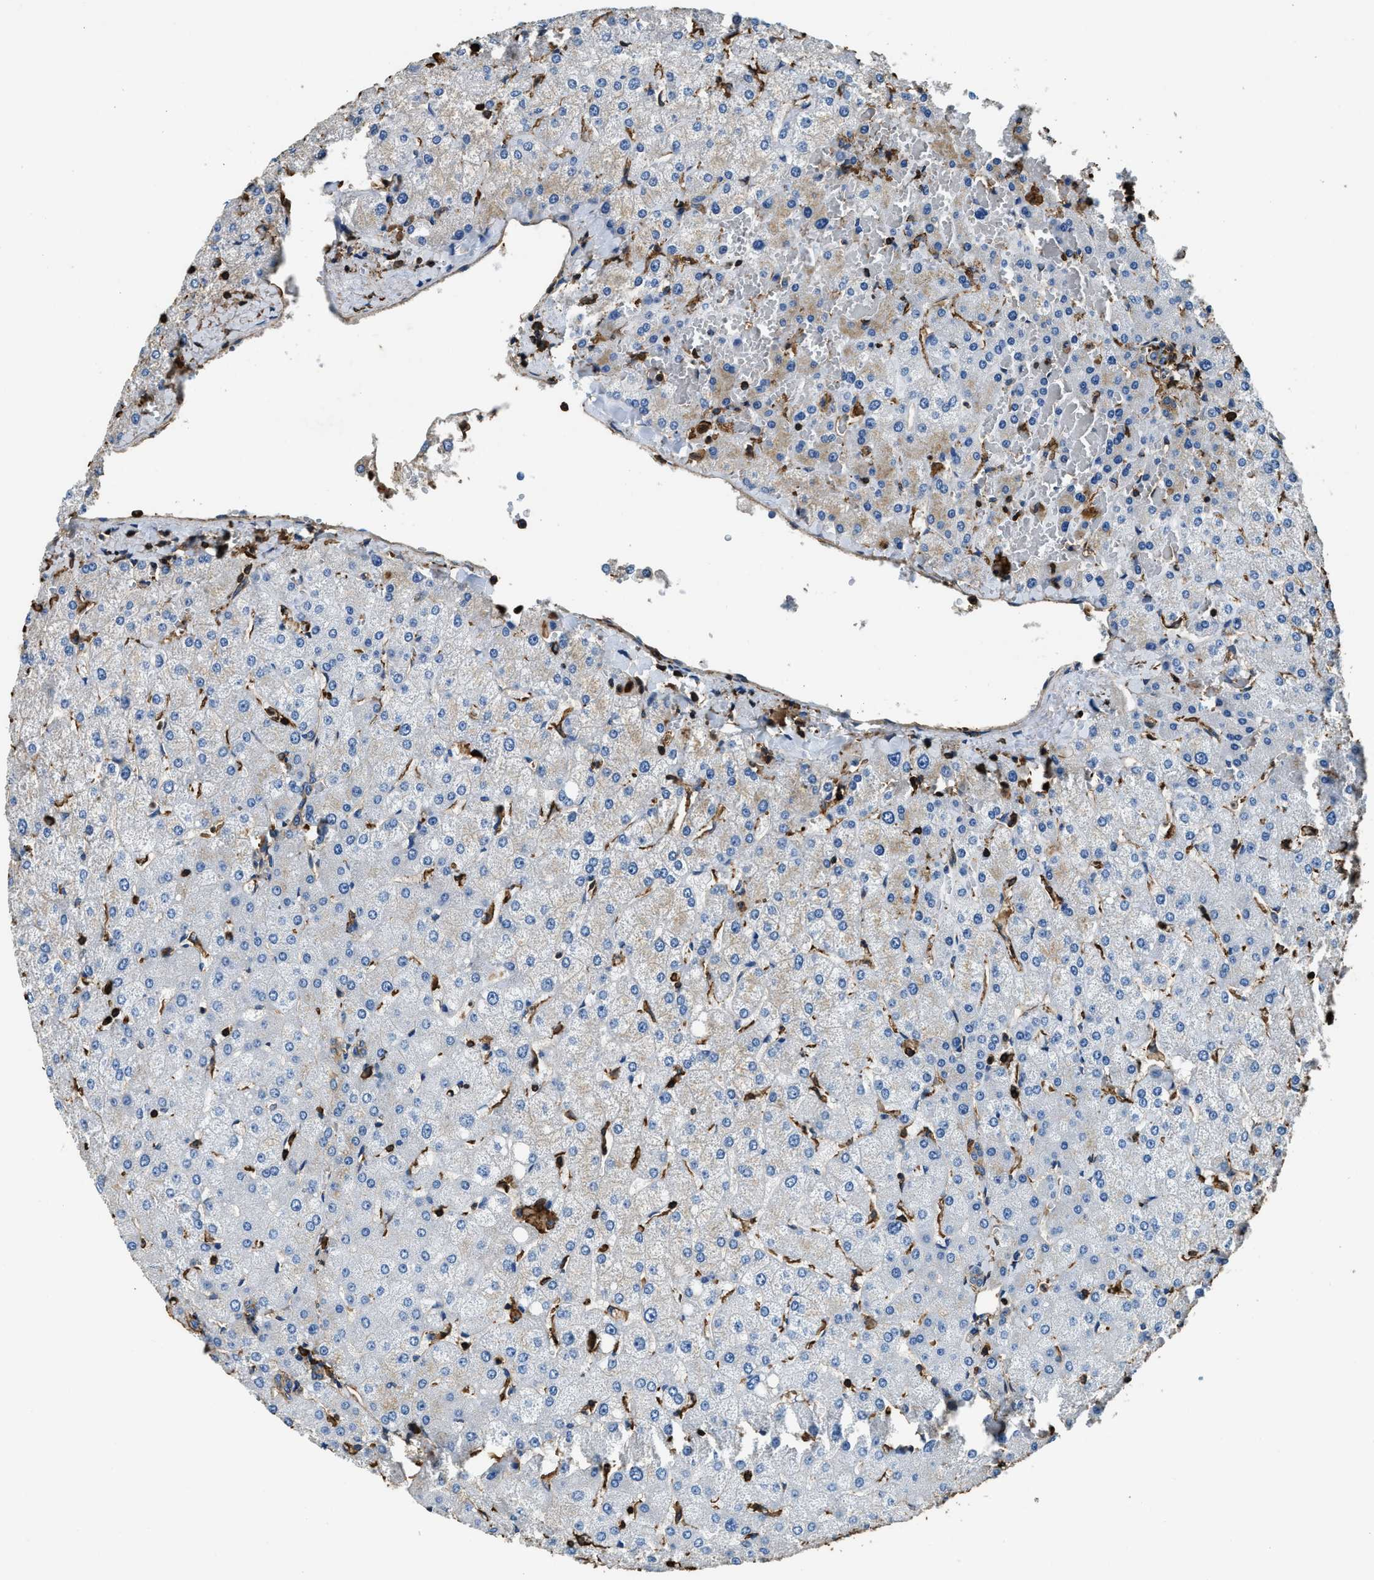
{"staining": {"intensity": "moderate", "quantity": ">75%", "location": "cytoplasmic/membranous"}, "tissue": "liver", "cell_type": "Cholangiocytes", "image_type": "normal", "snomed": [{"axis": "morphology", "description": "Normal tissue, NOS"}, {"axis": "topography", "description": "Liver"}], "caption": "Moderate cytoplasmic/membranous protein staining is present in about >75% of cholangiocytes in liver. The staining is performed using DAB (3,3'-diaminobenzidine) brown chromogen to label protein expression. The nuclei are counter-stained blue using hematoxylin.", "gene": "ACCS", "patient": {"sex": "female", "age": 54}}